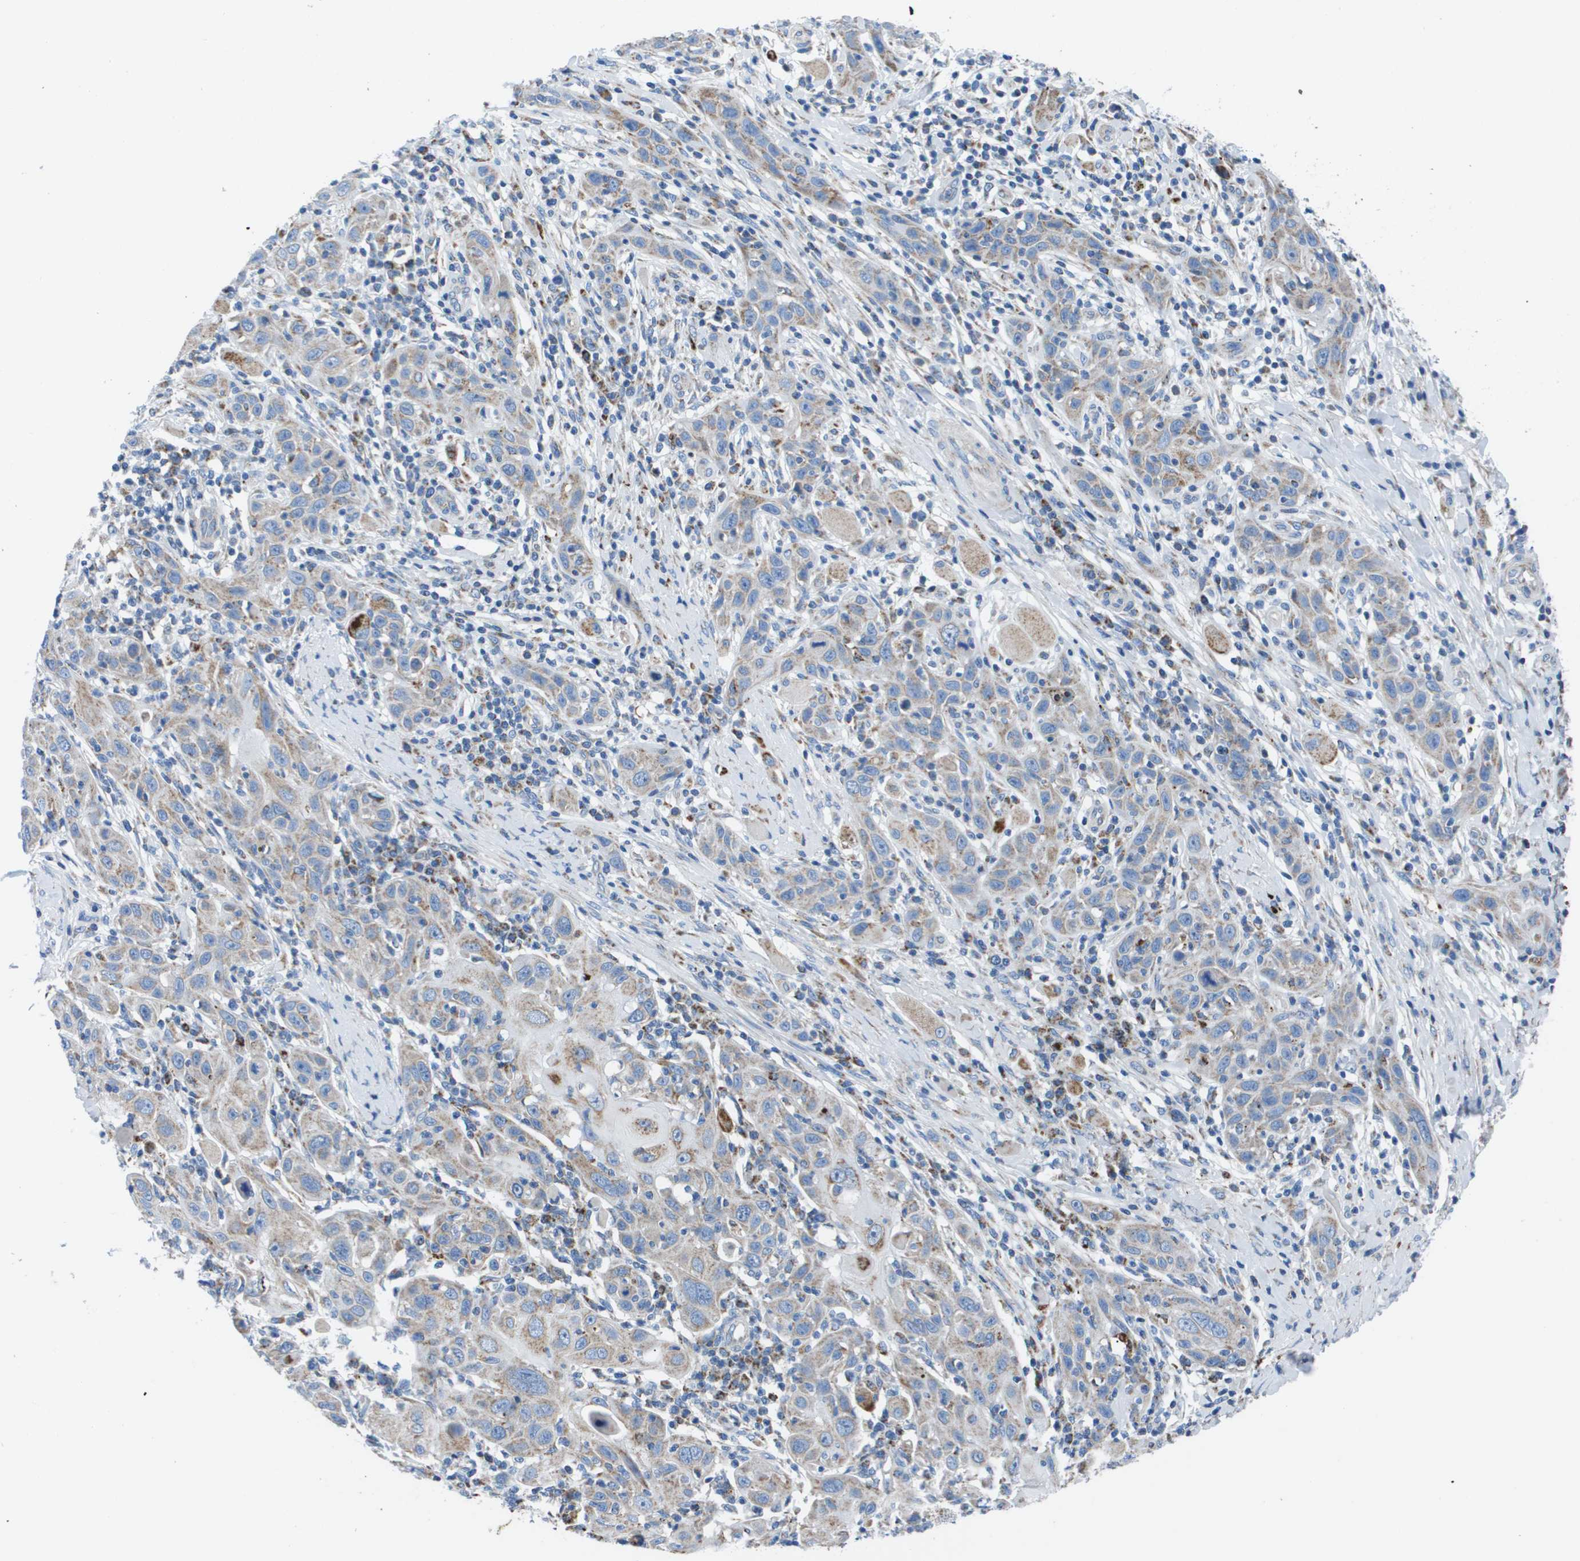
{"staining": {"intensity": "weak", "quantity": "25%-75%", "location": "cytoplasmic/membranous"}, "tissue": "skin cancer", "cell_type": "Tumor cells", "image_type": "cancer", "snomed": [{"axis": "morphology", "description": "Squamous cell carcinoma, NOS"}, {"axis": "topography", "description": "Skin"}], "caption": "This is a histology image of IHC staining of squamous cell carcinoma (skin), which shows weak positivity in the cytoplasmic/membranous of tumor cells.", "gene": "ZDHHC3", "patient": {"sex": "female", "age": 88}}